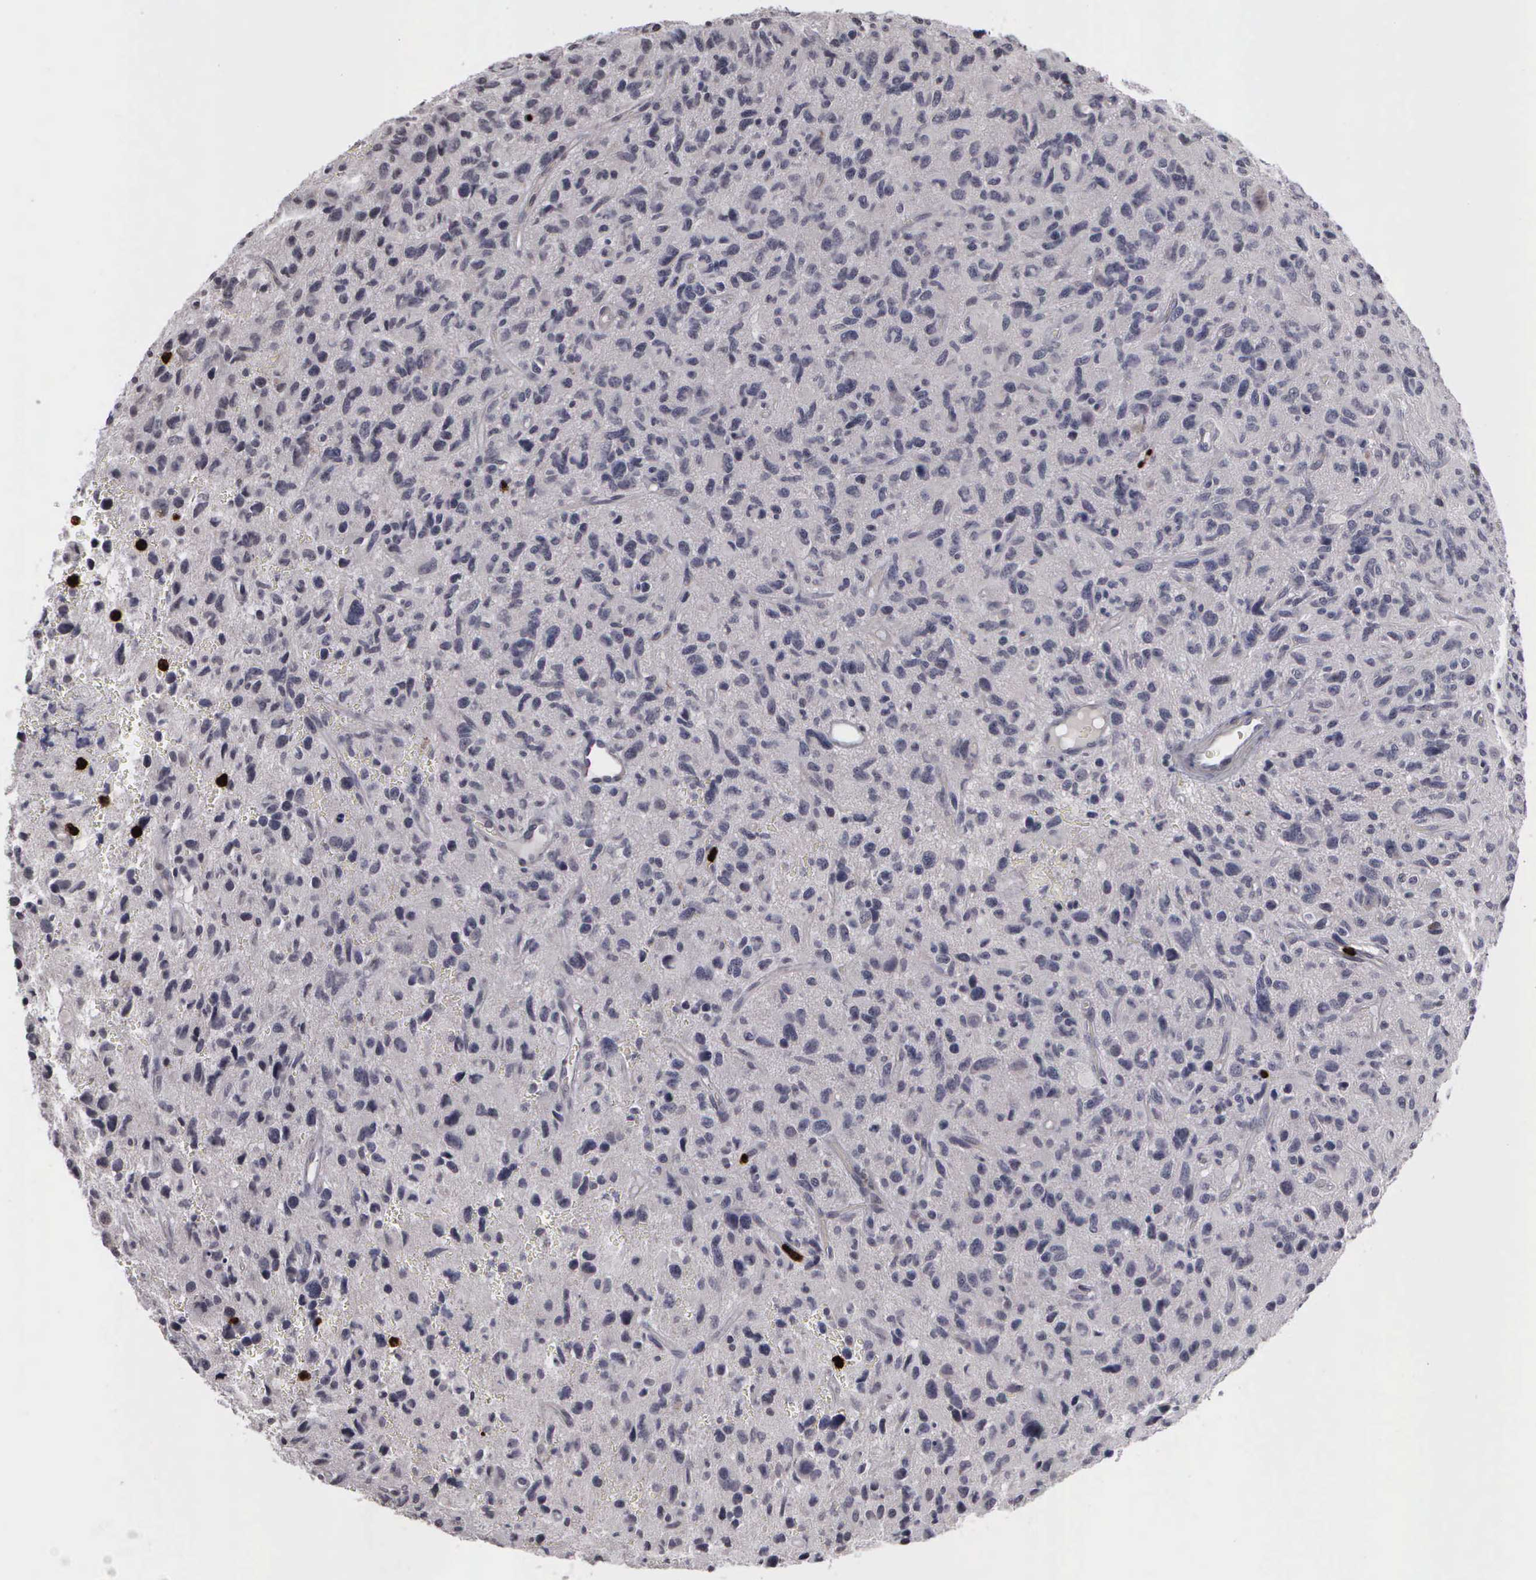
{"staining": {"intensity": "negative", "quantity": "none", "location": "none"}, "tissue": "glioma", "cell_type": "Tumor cells", "image_type": "cancer", "snomed": [{"axis": "morphology", "description": "Glioma, malignant, High grade"}, {"axis": "topography", "description": "Brain"}], "caption": "Tumor cells are negative for brown protein staining in malignant glioma (high-grade). (Immunohistochemistry, brightfield microscopy, high magnification).", "gene": "MMP9", "patient": {"sex": "female", "age": 60}}